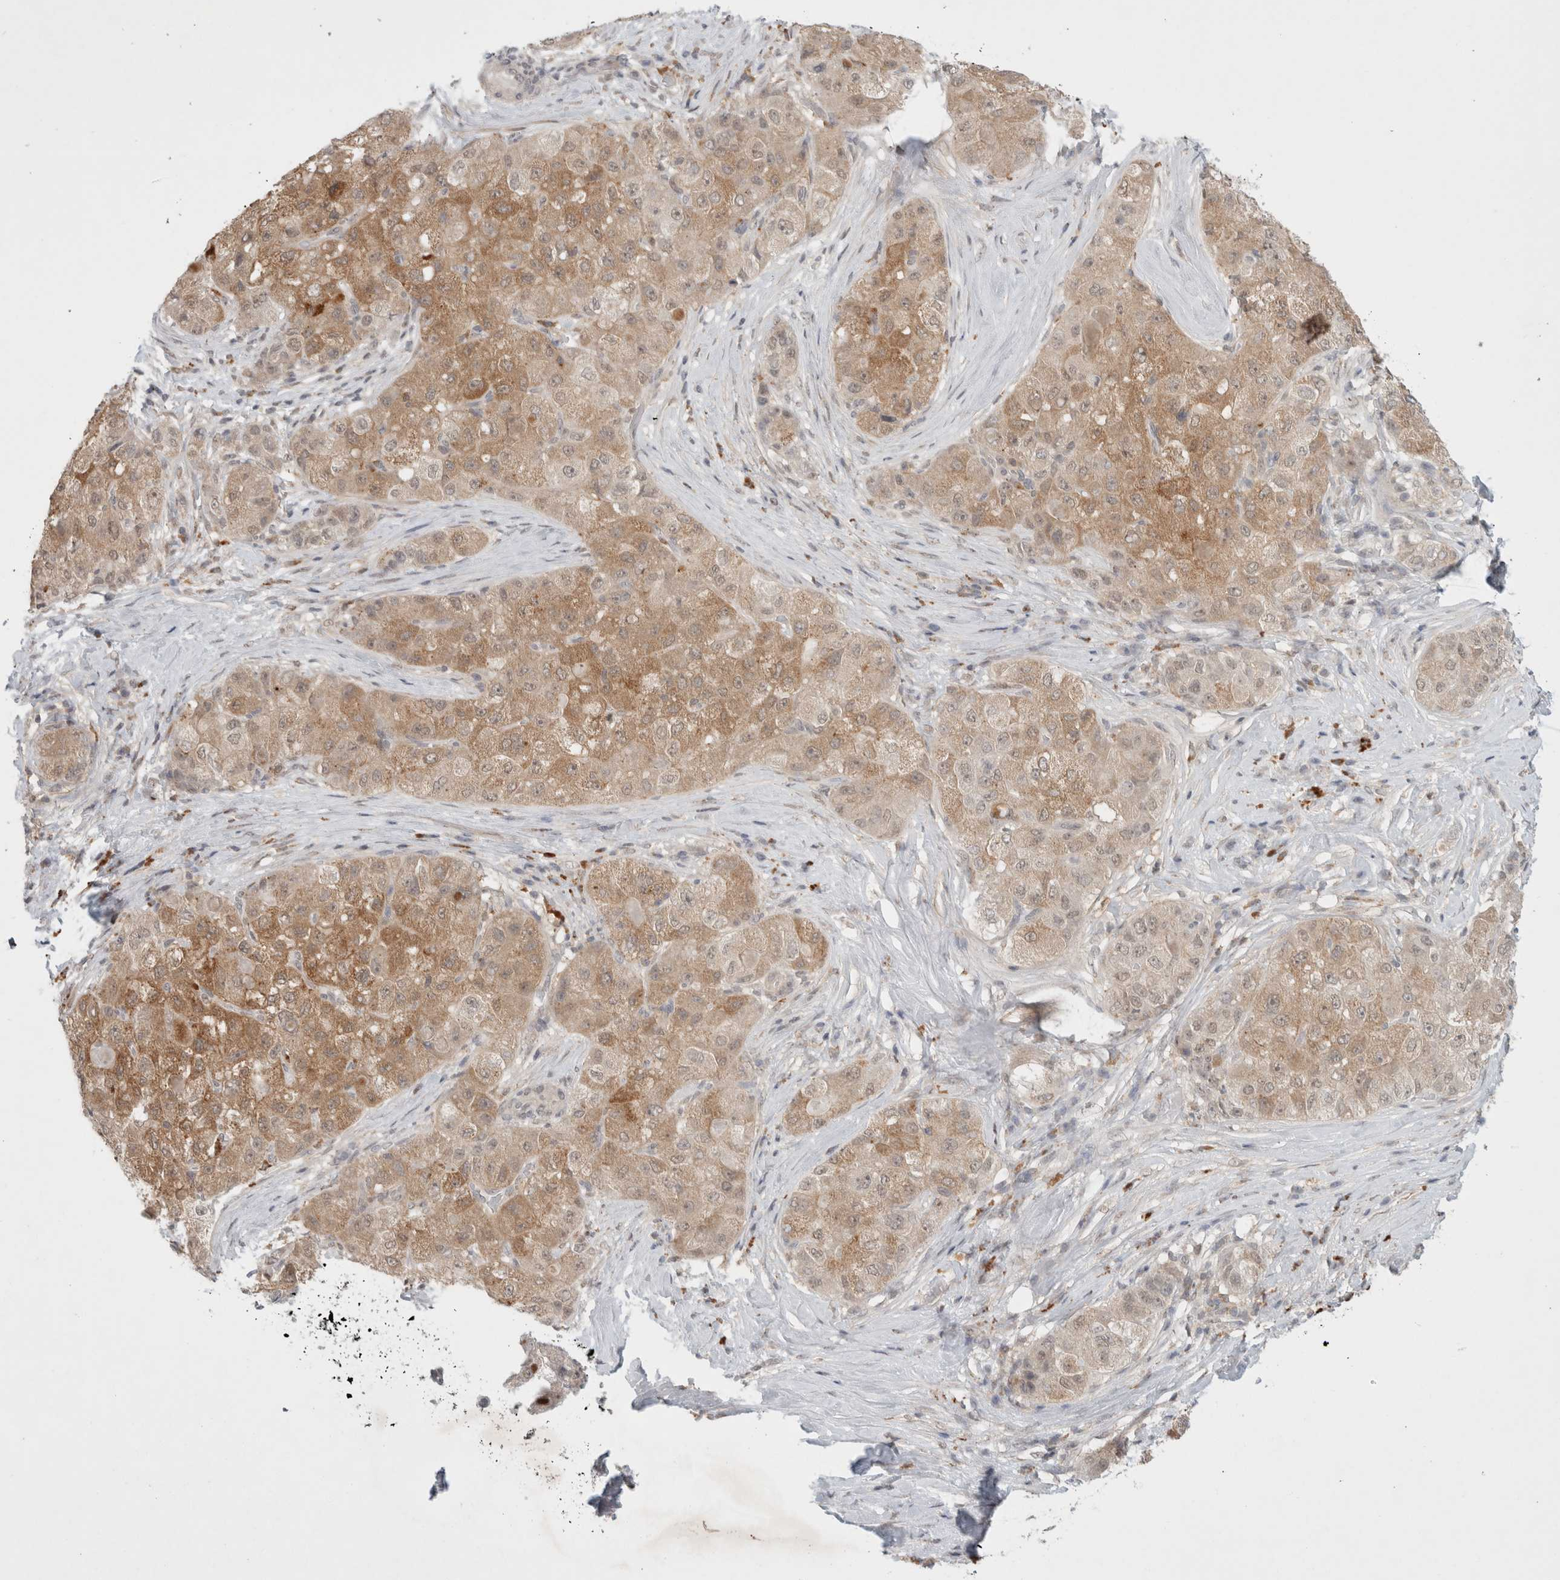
{"staining": {"intensity": "moderate", "quantity": ">75%", "location": "cytoplasmic/membranous"}, "tissue": "liver cancer", "cell_type": "Tumor cells", "image_type": "cancer", "snomed": [{"axis": "morphology", "description": "Carcinoma, Hepatocellular, NOS"}, {"axis": "topography", "description": "Liver"}], "caption": "Immunohistochemistry (IHC) (DAB) staining of human hepatocellular carcinoma (liver) shows moderate cytoplasmic/membranous protein staining in about >75% of tumor cells.", "gene": "FBXO42", "patient": {"sex": "male", "age": 80}}